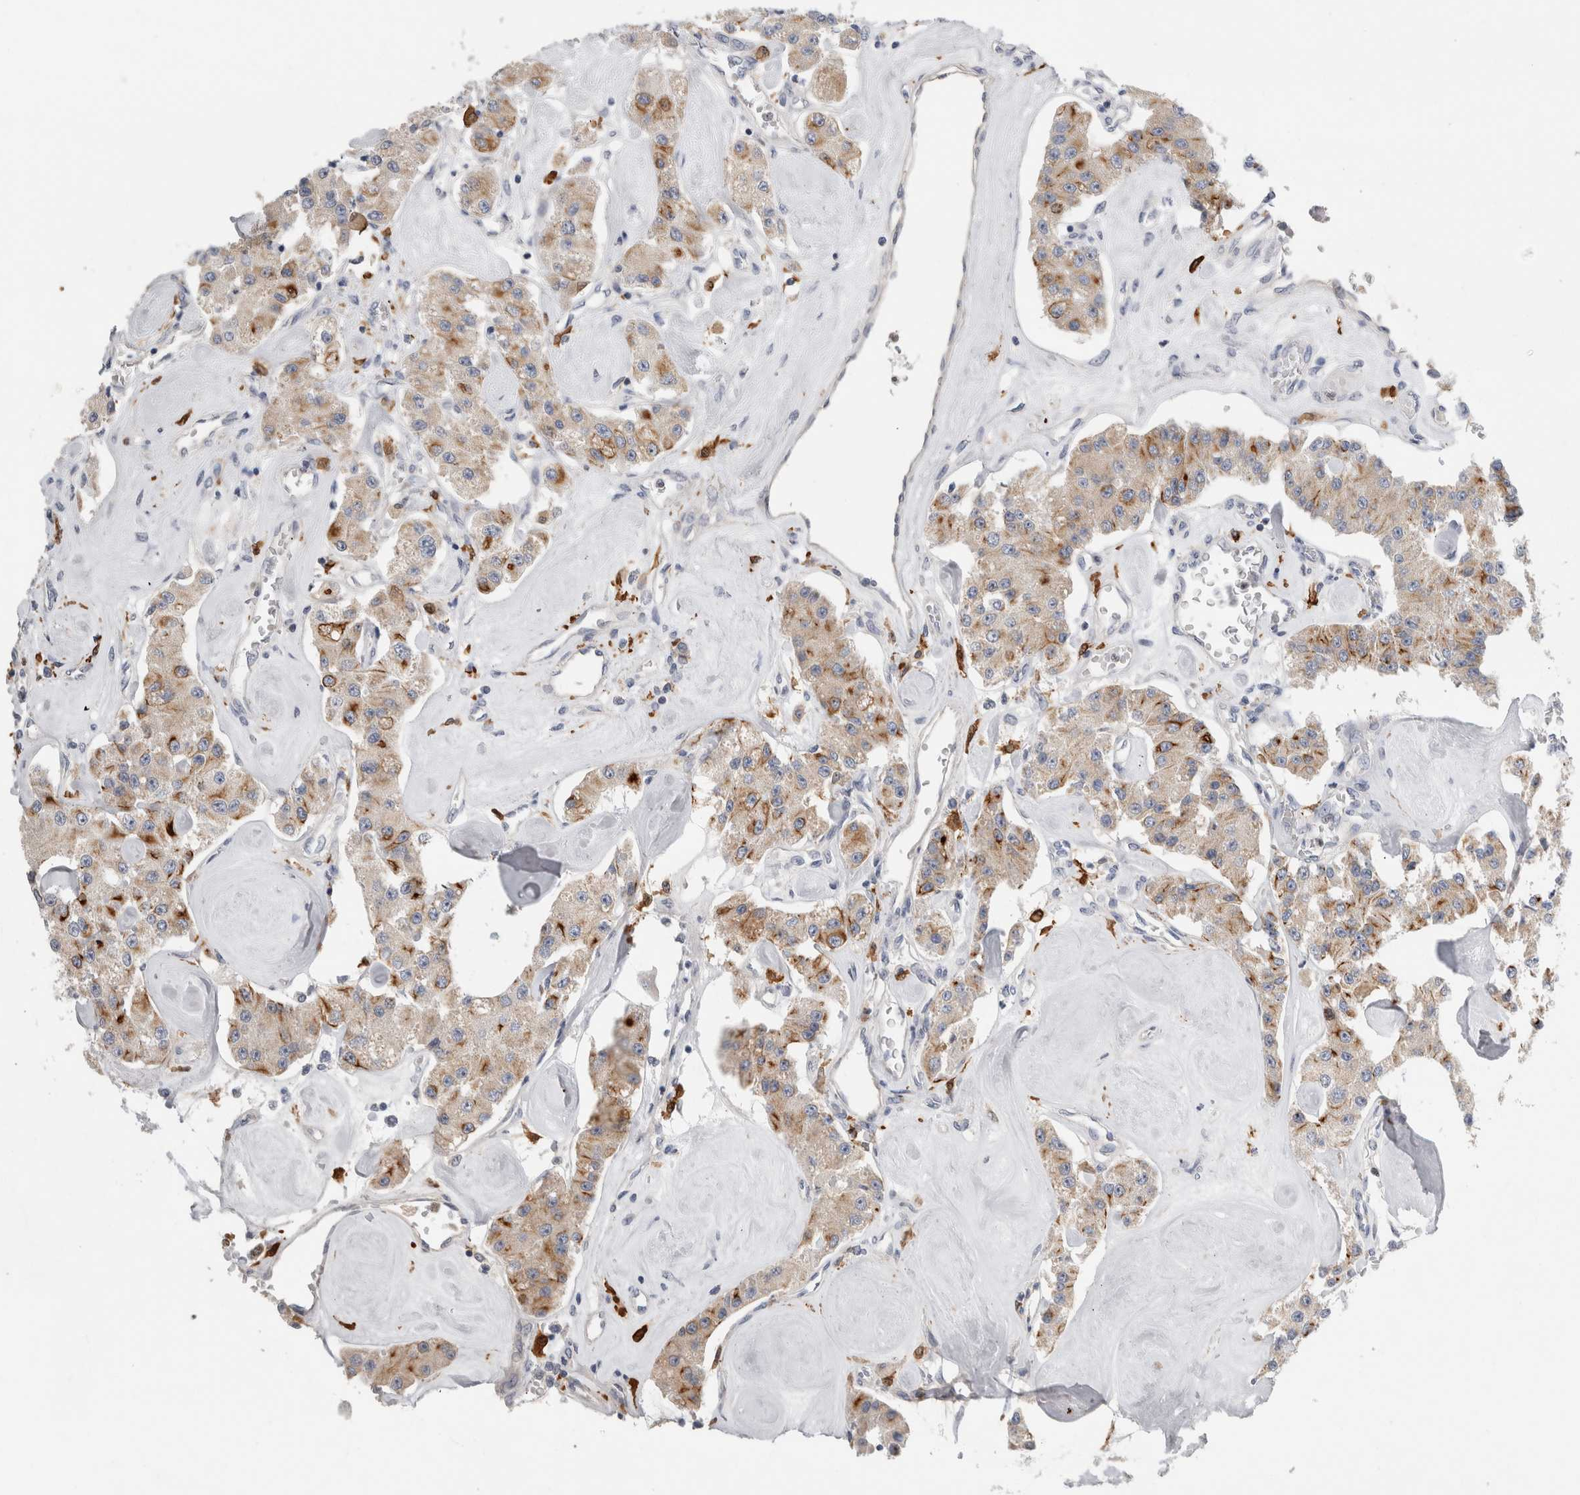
{"staining": {"intensity": "strong", "quantity": "<25%", "location": "cytoplasmic/membranous"}, "tissue": "carcinoid", "cell_type": "Tumor cells", "image_type": "cancer", "snomed": [{"axis": "morphology", "description": "Carcinoid, malignant, NOS"}, {"axis": "topography", "description": "Pancreas"}], "caption": "There is medium levels of strong cytoplasmic/membranous staining in tumor cells of carcinoid, as demonstrated by immunohistochemical staining (brown color).", "gene": "SLC20A2", "patient": {"sex": "male", "age": 41}}